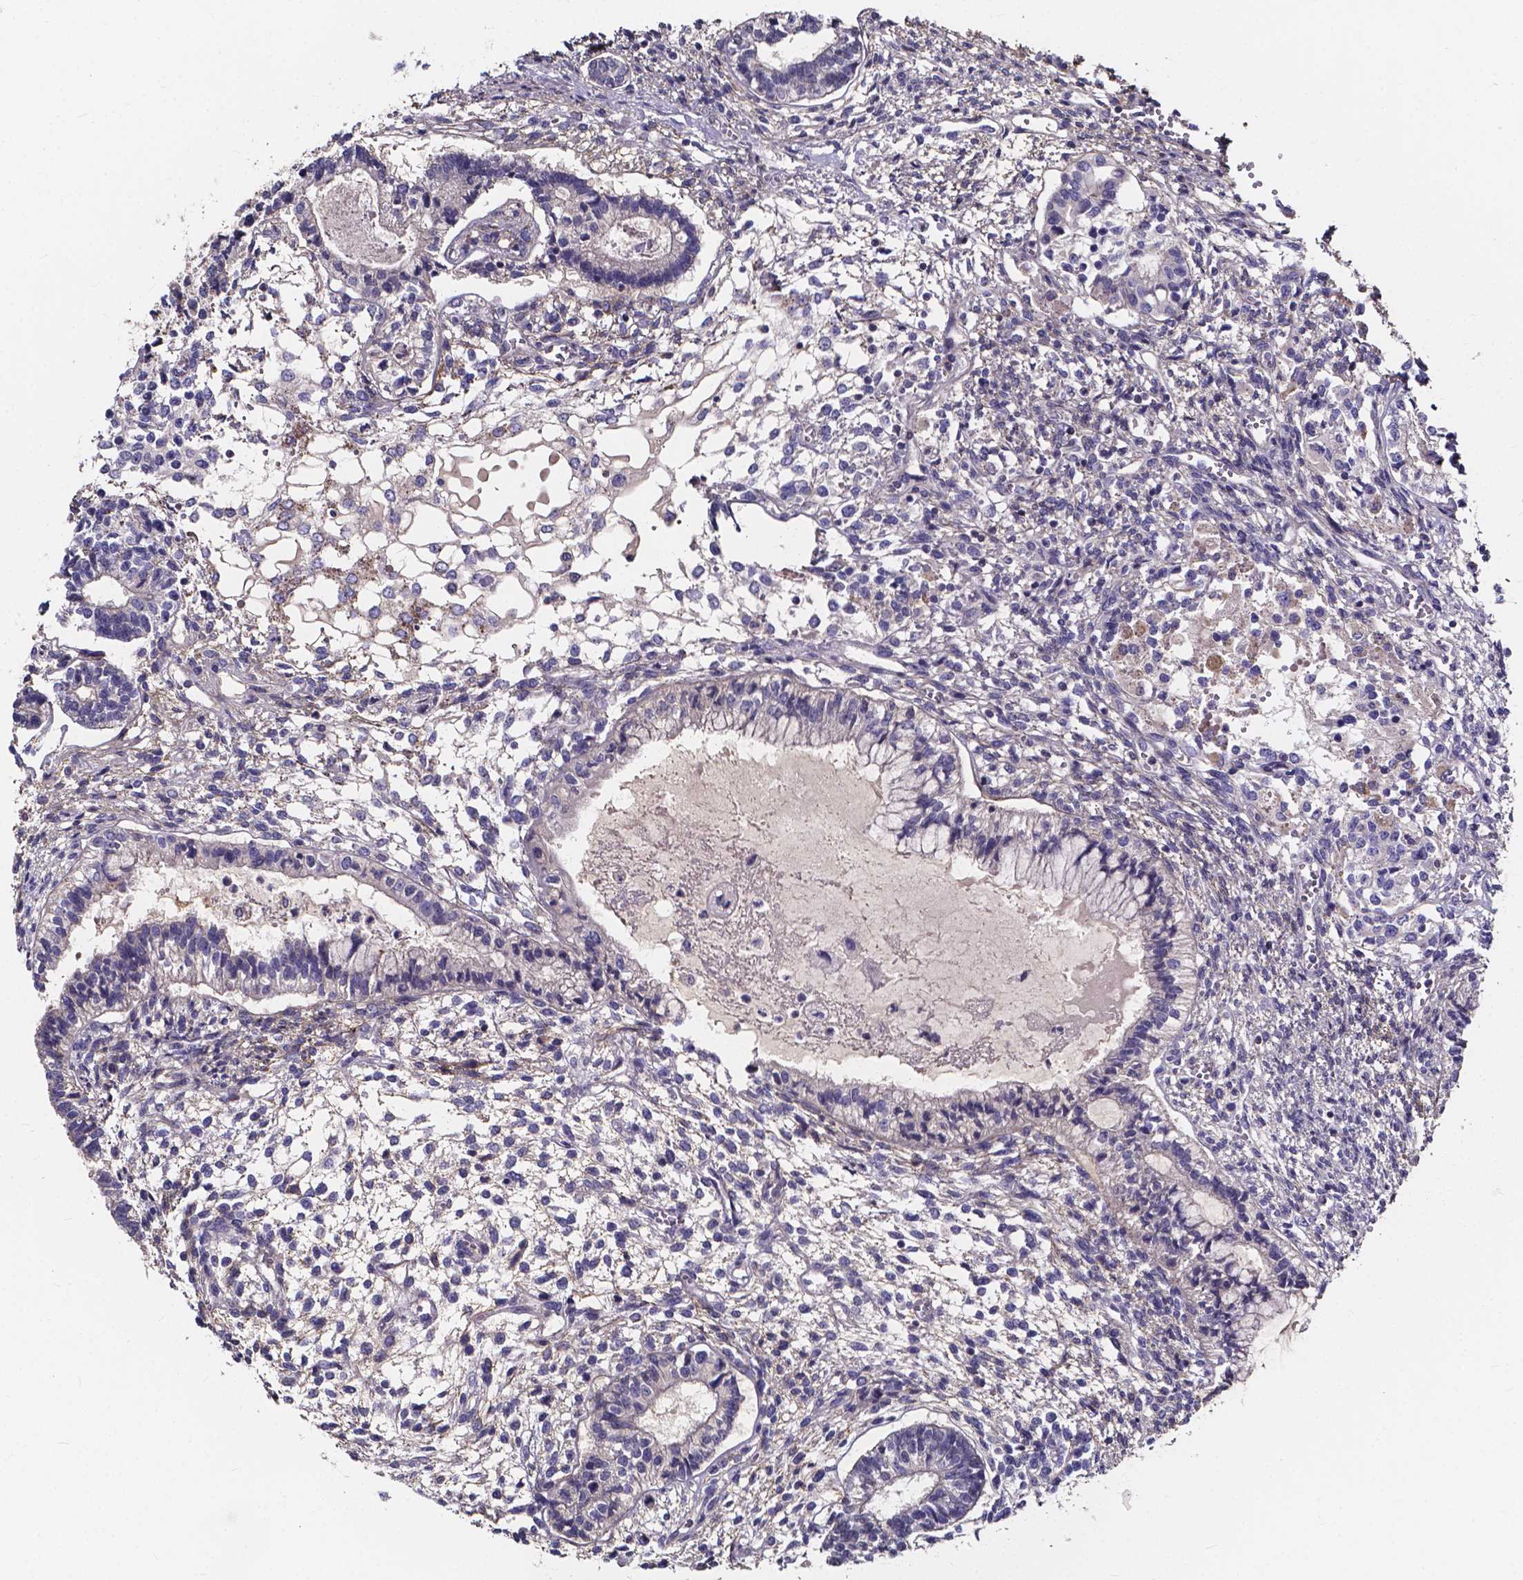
{"staining": {"intensity": "negative", "quantity": "none", "location": "none"}, "tissue": "testis cancer", "cell_type": "Tumor cells", "image_type": "cancer", "snomed": [{"axis": "morphology", "description": "Carcinoma, Embryonal, NOS"}, {"axis": "topography", "description": "Testis"}], "caption": "Testis cancer was stained to show a protein in brown. There is no significant expression in tumor cells.", "gene": "SPOCD1", "patient": {"sex": "male", "age": 37}}